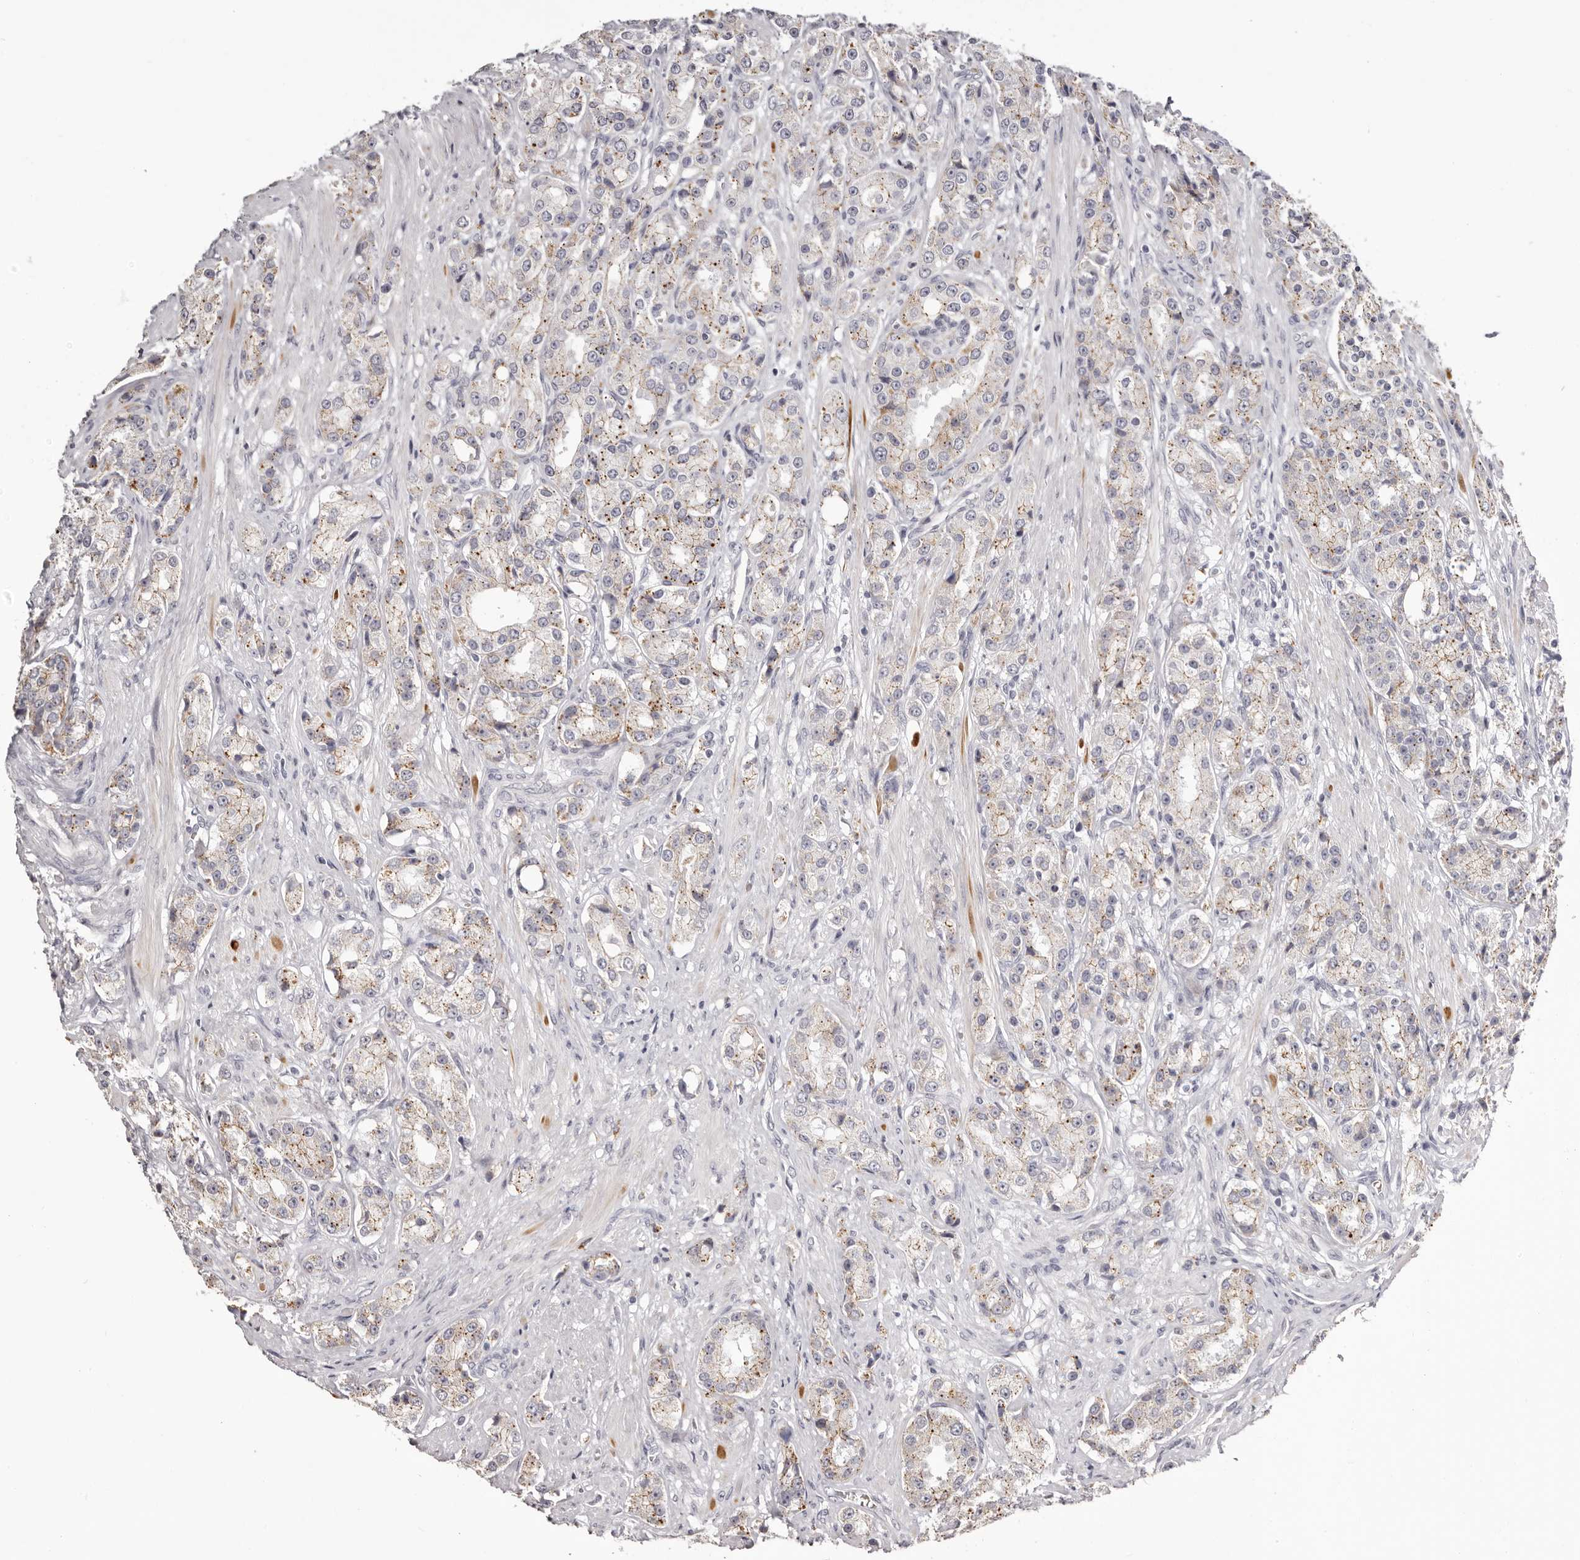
{"staining": {"intensity": "weak", "quantity": ">75%", "location": "cytoplasmic/membranous"}, "tissue": "prostate cancer", "cell_type": "Tumor cells", "image_type": "cancer", "snomed": [{"axis": "morphology", "description": "Adenocarcinoma, High grade"}, {"axis": "topography", "description": "Prostate"}], "caption": "This image reveals immunohistochemistry (IHC) staining of prostate cancer, with low weak cytoplasmic/membranous staining in approximately >75% of tumor cells.", "gene": "PCDHB6", "patient": {"sex": "male", "age": 60}}